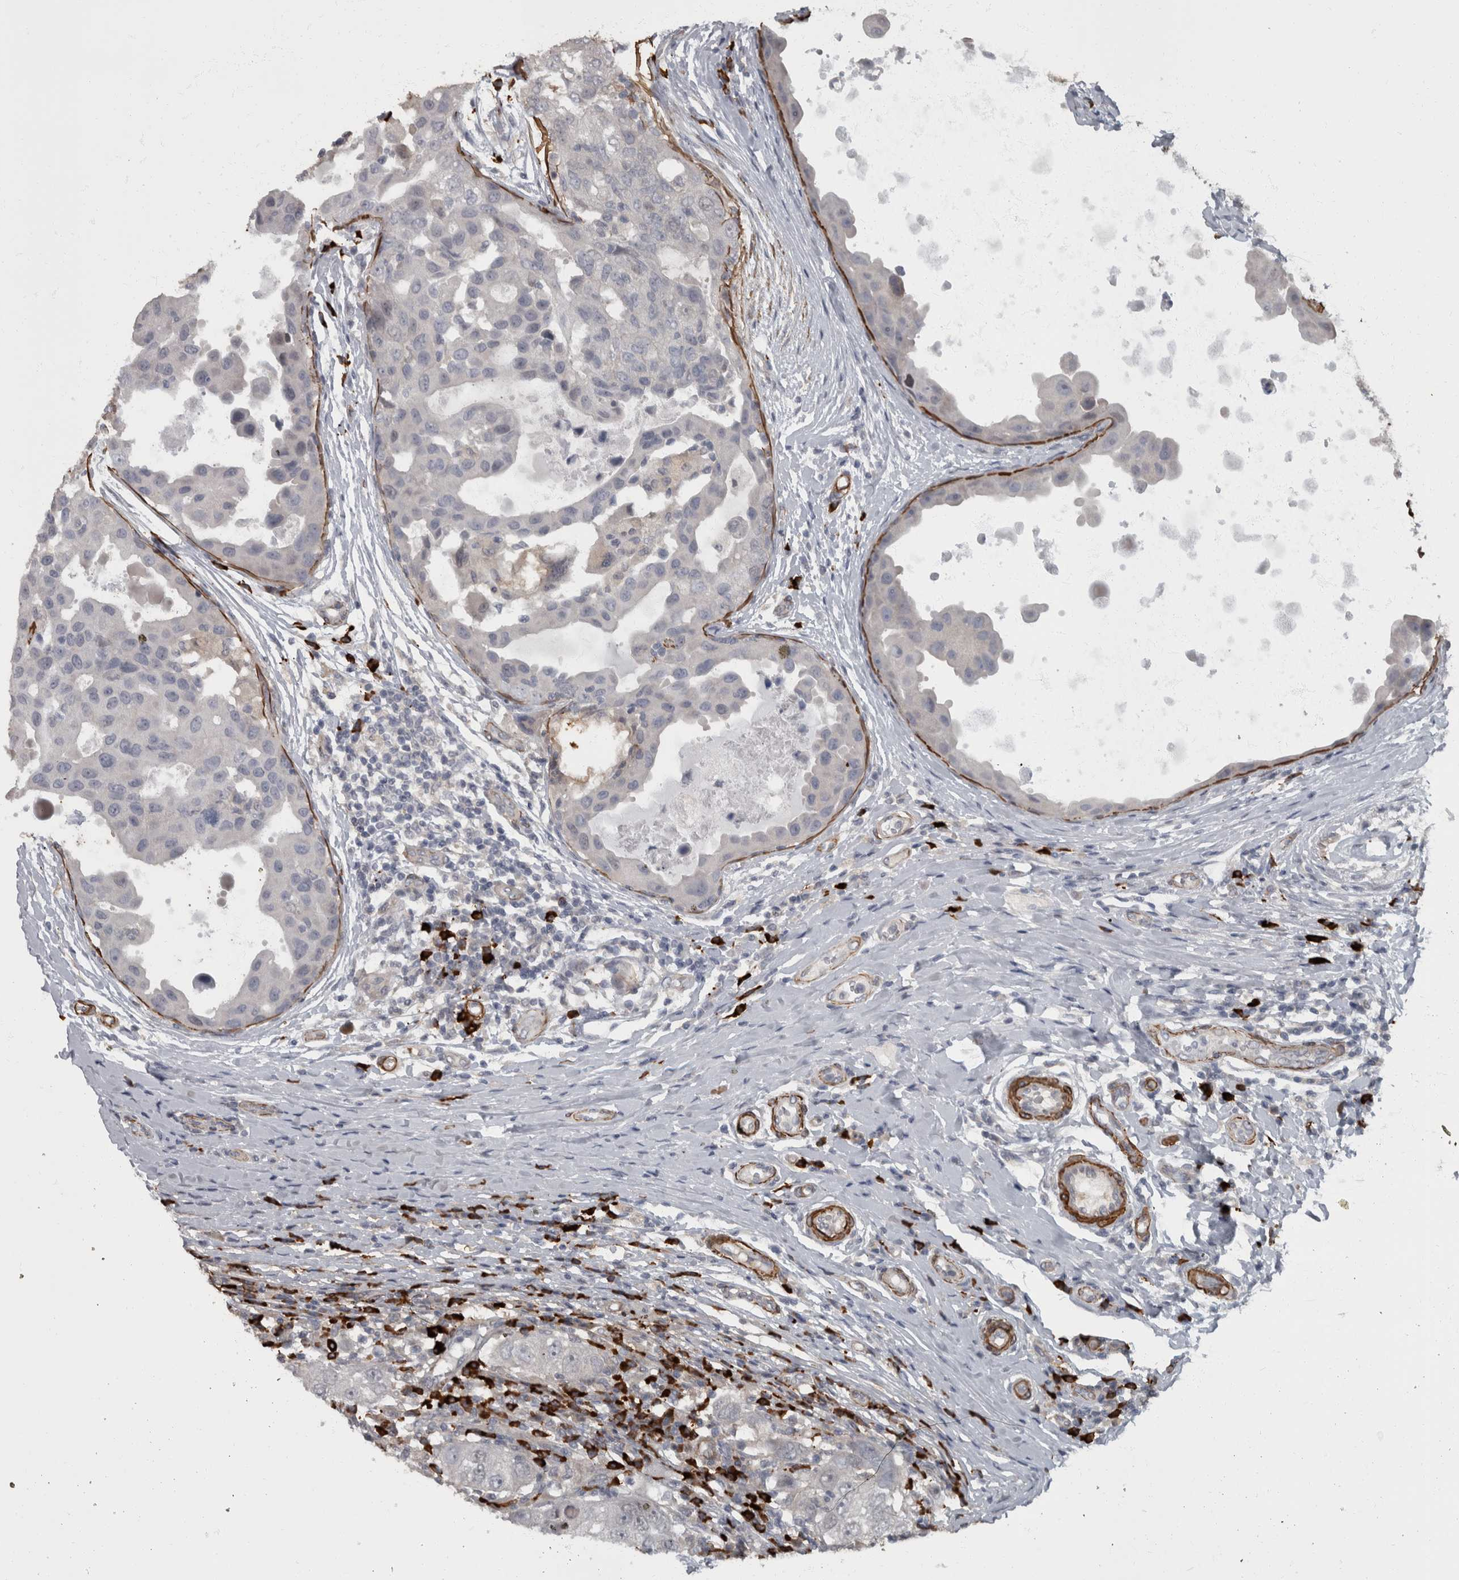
{"staining": {"intensity": "negative", "quantity": "none", "location": "none"}, "tissue": "breast cancer", "cell_type": "Tumor cells", "image_type": "cancer", "snomed": [{"axis": "morphology", "description": "Duct carcinoma"}, {"axis": "topography", "description": "Breast"}], "caption": "High magnification brightfield microscopy of breast infiltrating ductal carcinoma stained with DAB (3,3'-diaminobenzidine) (brown) and counterstained with hematoxylin (blue): tumor cells show no significant staining. (DAB immunohistochemistry, high magnification).", "gene": "MASTL", "patient": {"sex": "female", "age": 27}}